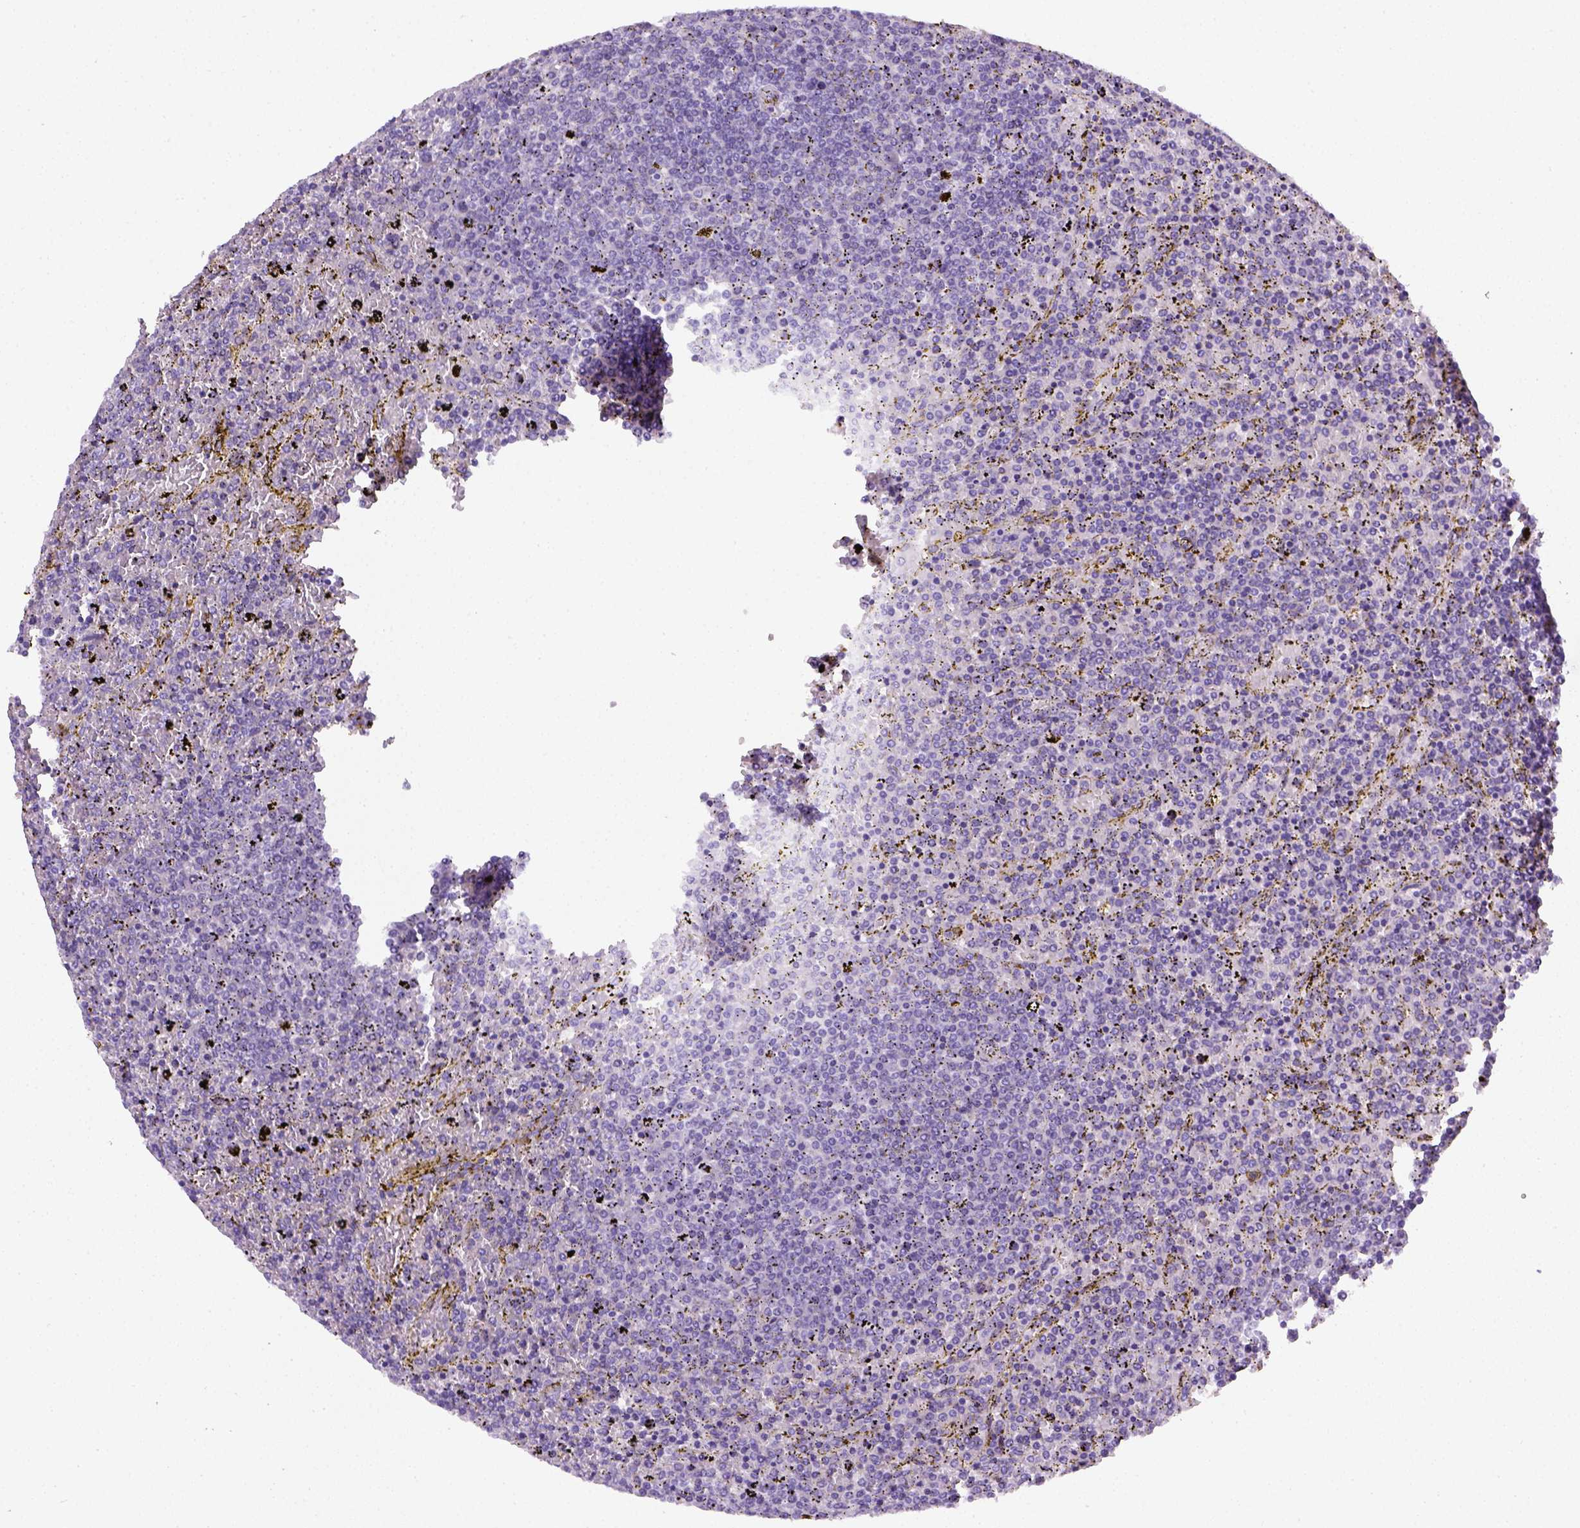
{"staining": {"intensity": "negative", "quantity": "none", "location": "none"}, "tissue": "lymphoma", "cell_type": "Tumor cells", "image_type": "cancer", "snomed": [{"axis": "morphology", "description": "Malignant lymphoma, non-Hodgkin's type, Low grade"}, {"axis": "topography", "description": "Spleen"}], "caption": "Histopathology image shows no significant protein positivity in tumor cells of malignant lymphoma, non-Hodgkin's type (low-grade). Brightfield microscopy of immunohistochemistry (IHC) stained with DAB (3,3'-diaminobenzidine) (brown) and hematoxylin (blue), captured at high magnification.", "gene": "KRT71", "patient": {"sex": "female", "age": 77}}